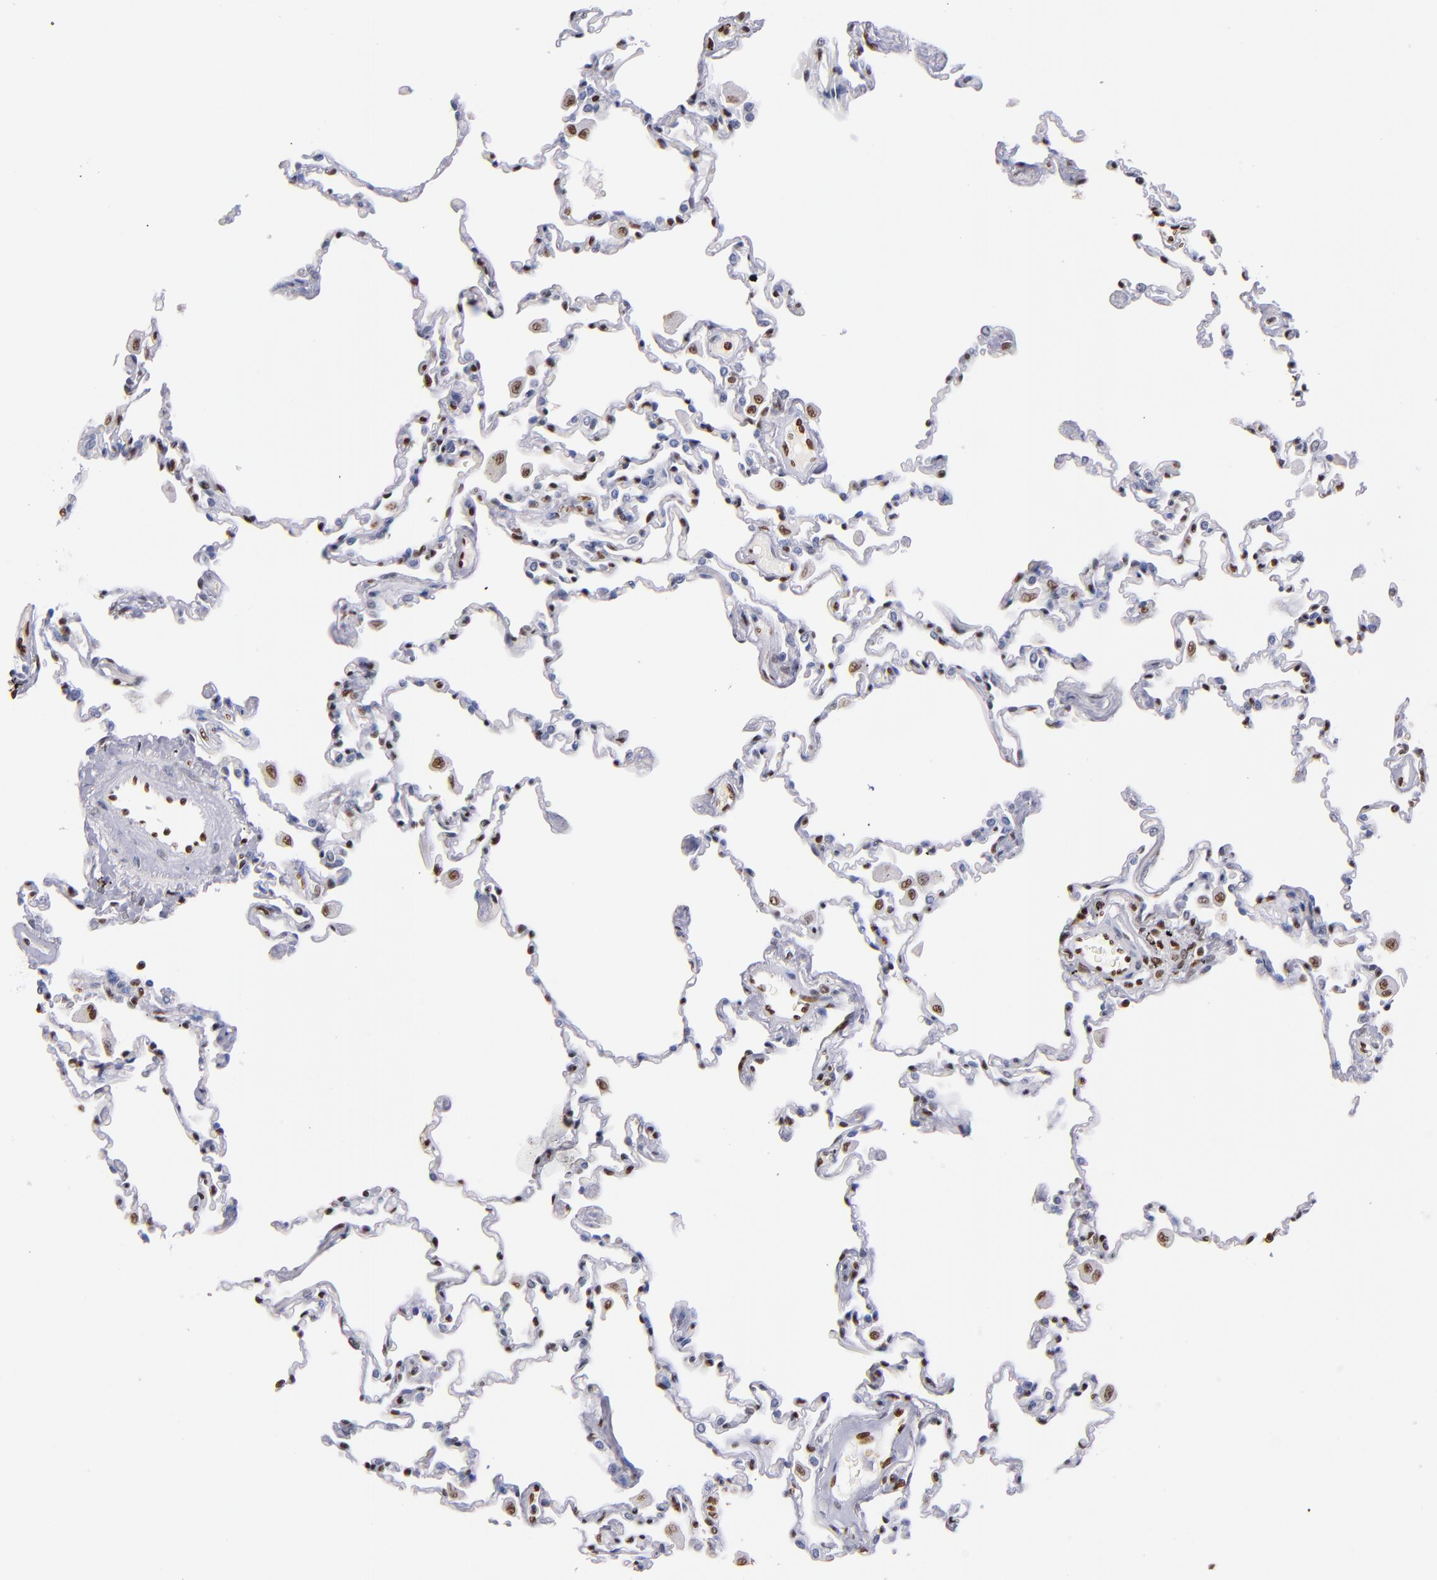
{"staining": {"intensity": "negative", "quantity": "none", "location": "none"}, "tissue": "lung", "cell_type": "Alveolar cells", "image_type": "normal", "snomed": [{"axis": "morphology", "description": "Normal tissue, NOS"}, {"axis": "topography", "description": "Lung"}], "caption": "This photomicrograph is of unremarkable lung stained with immunohistochemistry to label a protein in brown with the nuclei are counter-stained blue. There is no expression in alveolar cells.", "gene": "IFI16", "patient": {"sex": "male", "age": 59}}